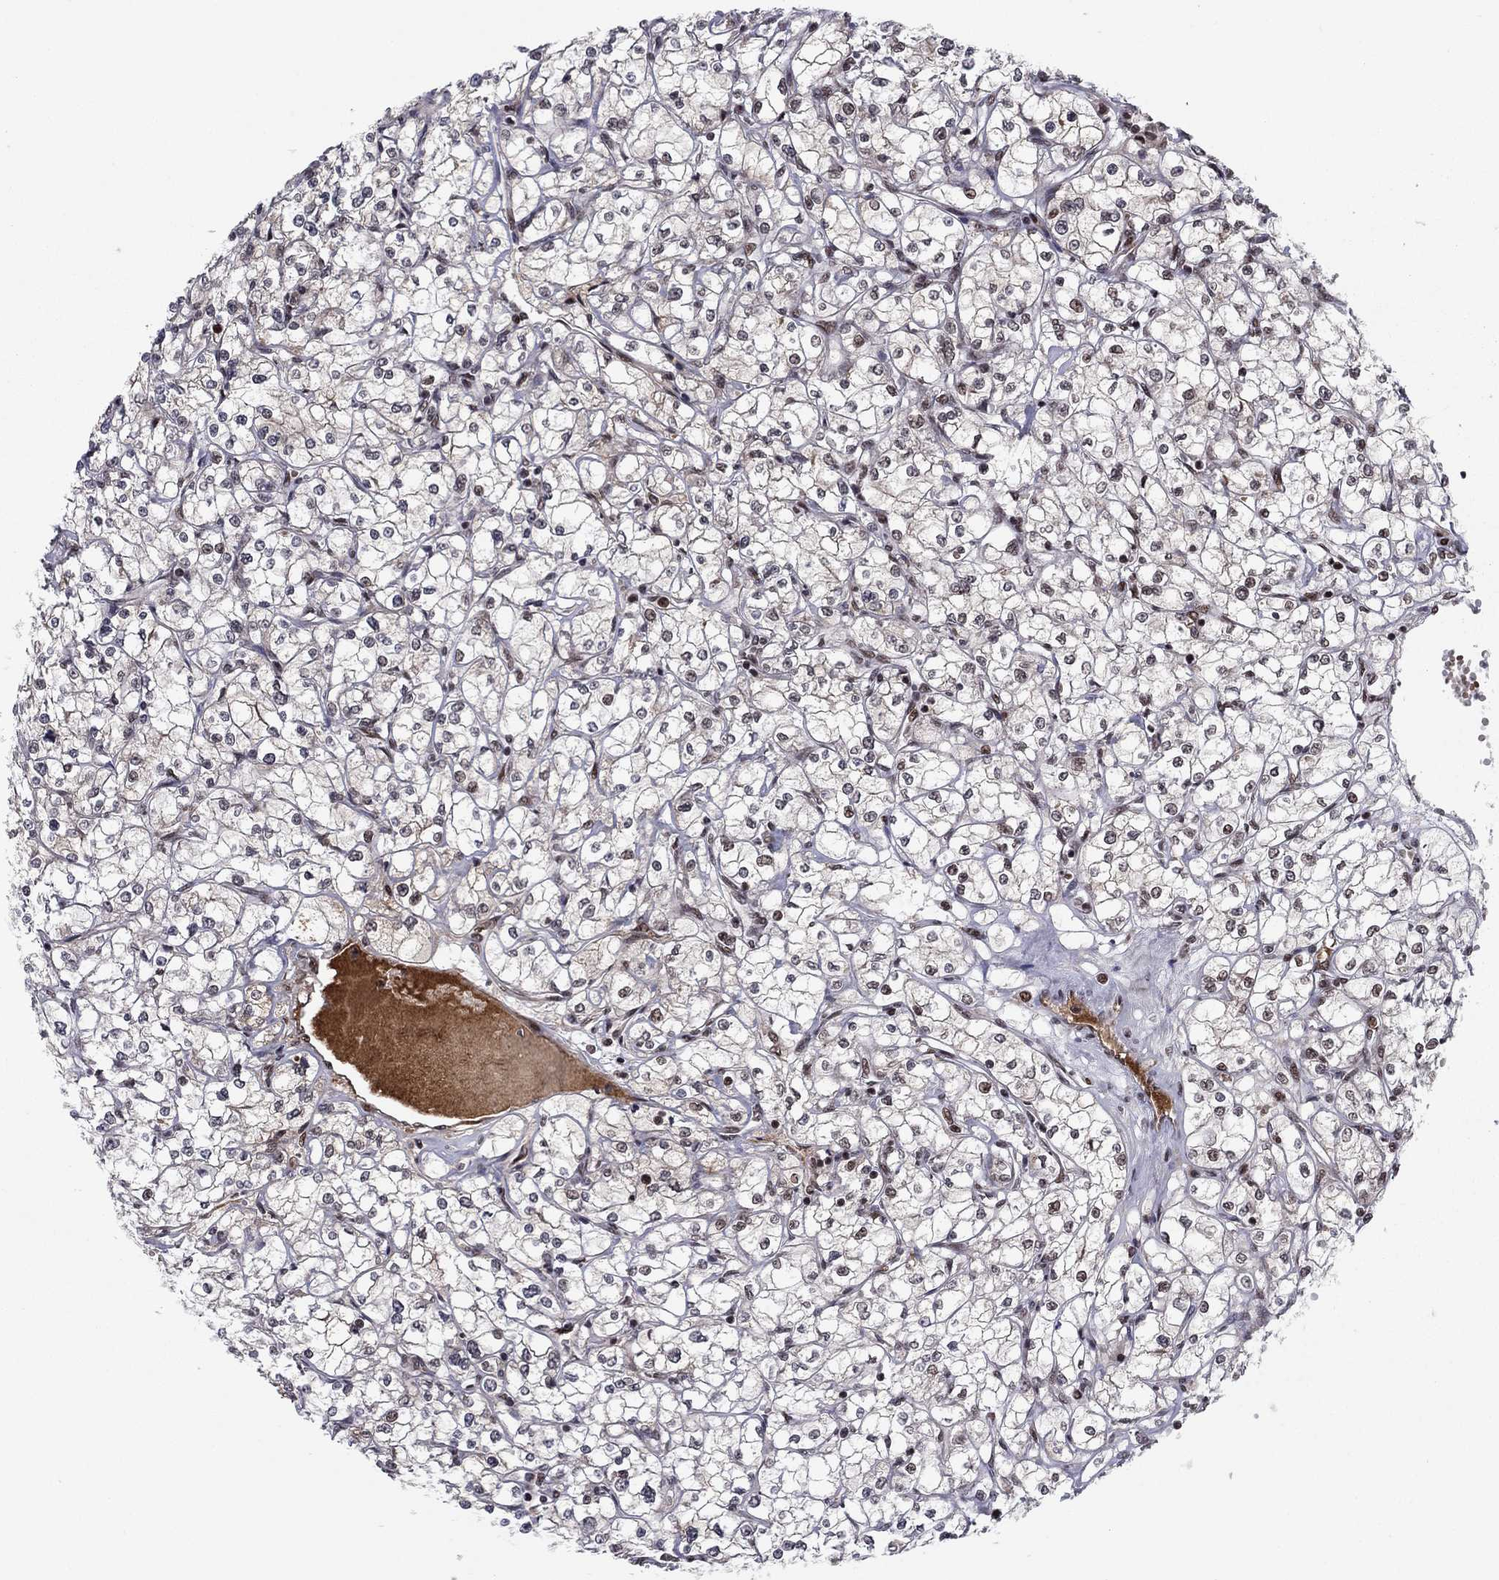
{"staining": {"intensity": "moderate", "quantity": "<25%", "location": "nuclear"}, "tissue": "renal cancer", "cell_type": "Tumor cells", "image_type": "cancer", "snomed": [{"axis": "morphology", "description": "Adenocarcinoma, NOS"}, {"axis": "topography", "description": "Kidney"}], "caption": "Renal adenocarcinoma was stained to show a protein in brown. There is low levels of moderate nuclear positivity in about <25% of tumor cells.", "gene": "USP54", "patient": {"sex": "male", "age": 67}}